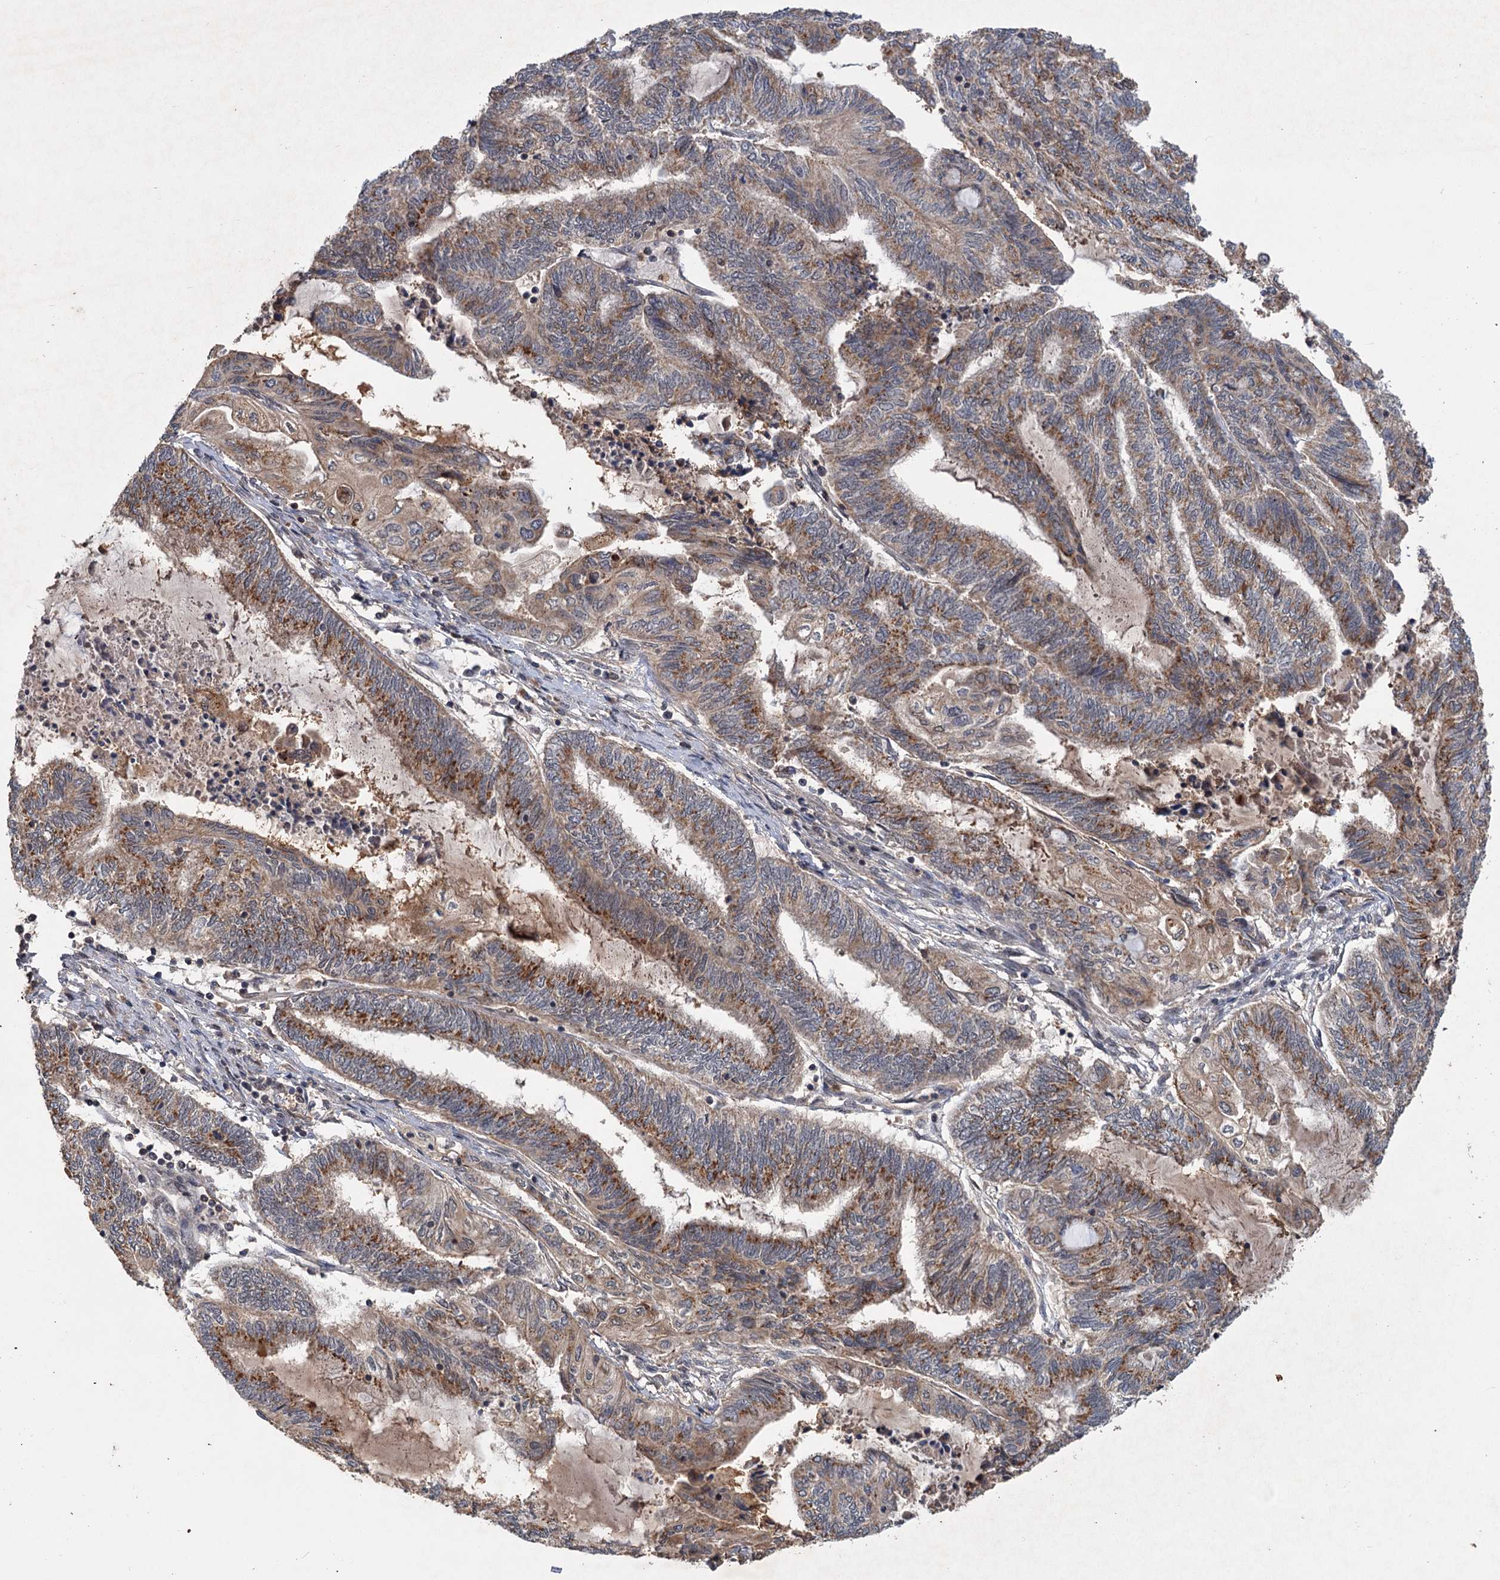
{"staining": {"intensity": "moderate", "quantity": ">75%", "location": "cytoplasmic/membranous"}, "tissue": "endometrial cancer", "cell_type": "Tumor cells", "image_type": "cancer", "snomed": [{"axis": "morphology", "description": "Adenocarcinoma, NOS"}, {"axis": "topography", "description": "Uterus"}, {"axis": "topography", "description": "Endometrium"}], "caption": "Endometrial cancer (adenocarcinoma) was stained to show a protein in brown. There is medium levels of moderate cytoplasmic/membranous positivity in about >75% of tumor cells.", "gene": "KANSL2", "patient": {"sex": "female", "age": 70}}